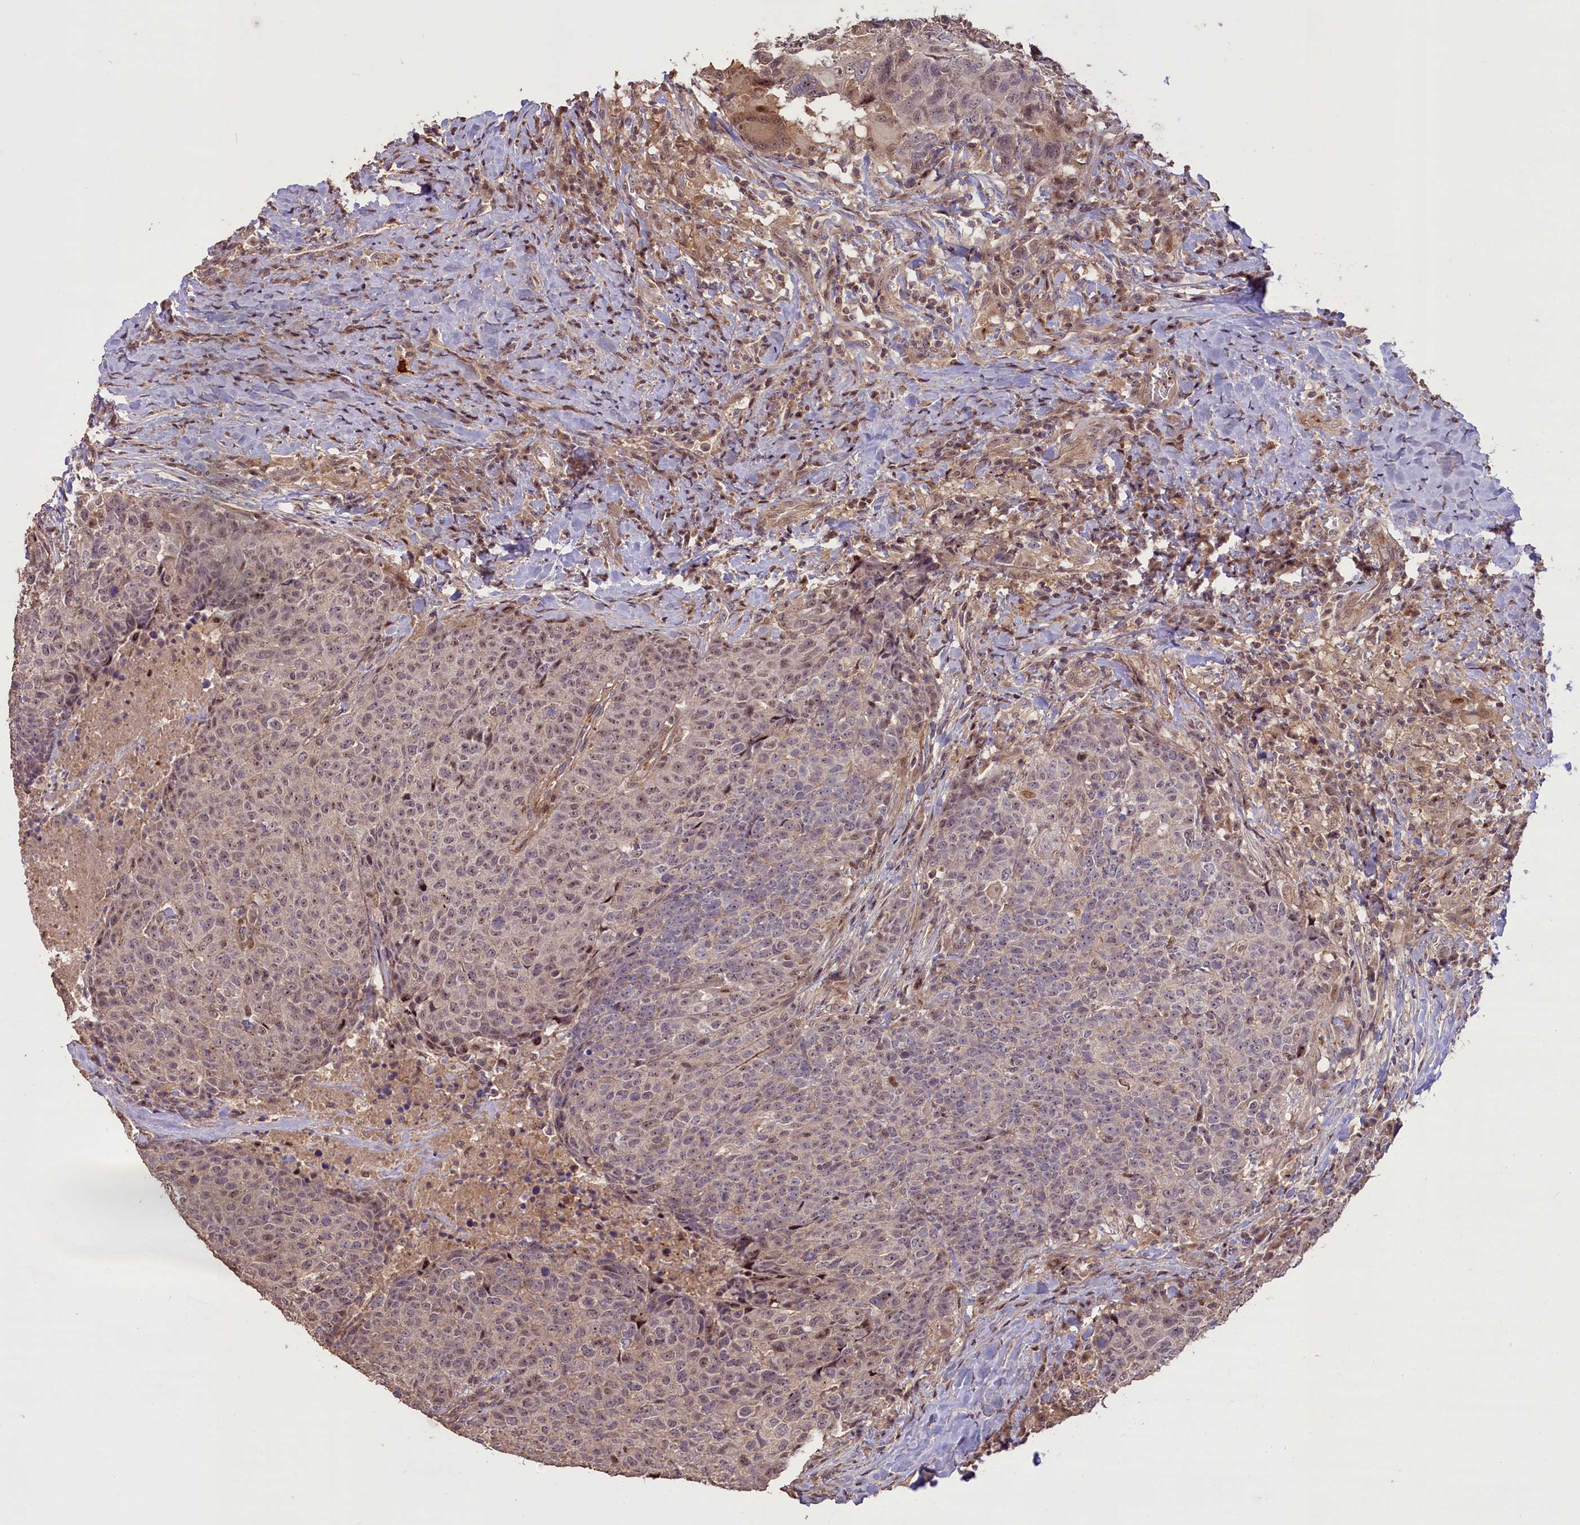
{"staining": {"intensity": "moderate", "quantity": "<25%", "location": "nuclear"}, "tissue": "head and neck cancer", "cell_type": "Tumor cells", "image_type": "cancer", "snomed": [{"axis": "morphology", "description": "Squamous cell carcinoma, NOS"}, {"axis": "topography", "description": "Head-Neck"}], "caption": "Squamous cell carcinoma (head and neck) tissue demonstrates moderate nuclear staining in approximately <25% of tumor cells, visualized by immunohistochemistry.", "gene": "FUZ", "patient": {"sex": "male", "age": 66}}